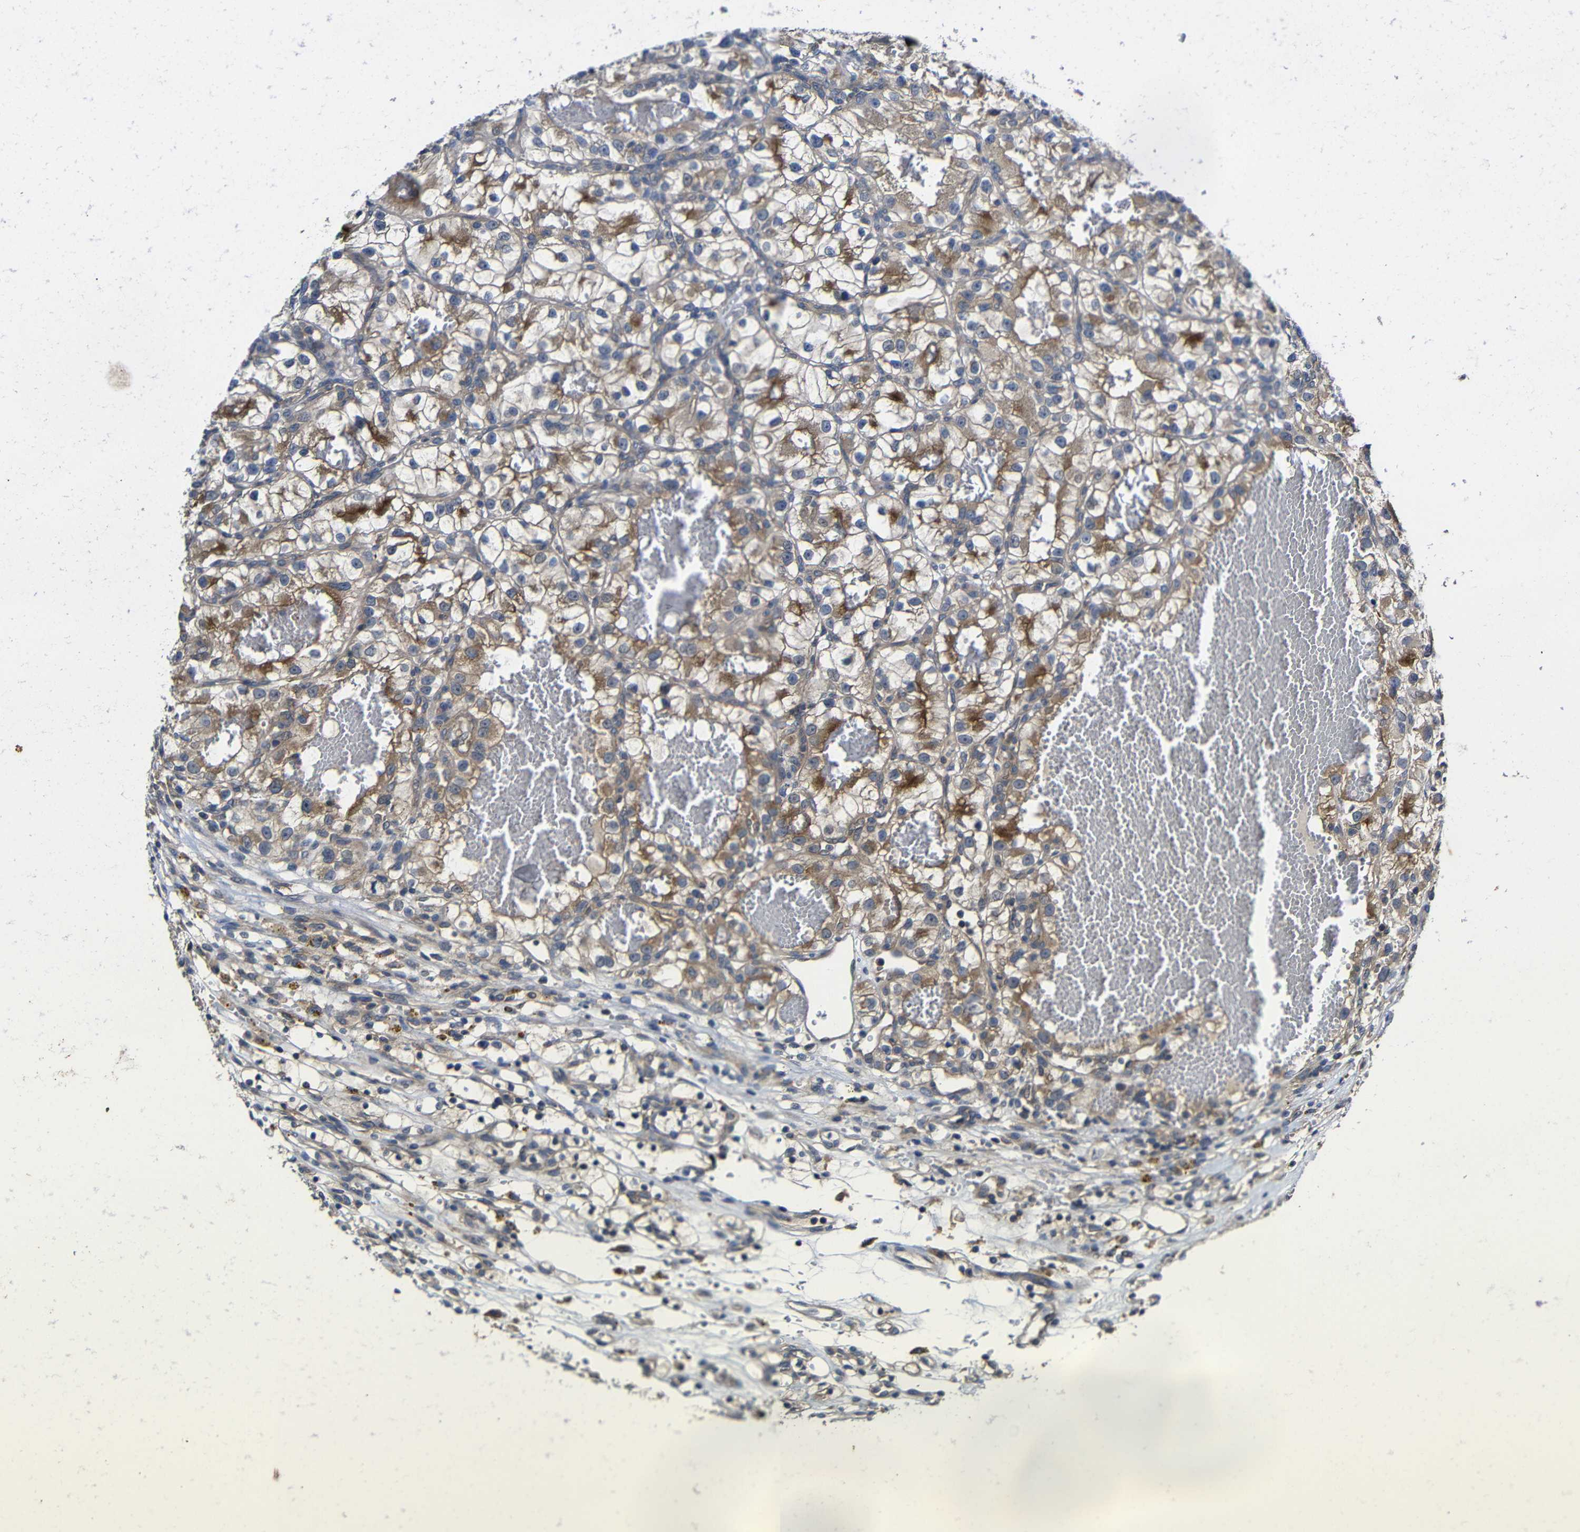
{"staining": {"intensity": "moderate", "quantity": ">75%", "location": "cytoplasmic/membranous"}, "tissue": "renal cancer", "cell_type": "Tumor cells", "image_type": "cancer", "snomed": [{"axis": "morphology", "description": "Adenocarcinoma, NOS"}, {"axis": "topography", "description": "Kidney"}], "caption": "This image displays immunohistochemistry staining of renal cancer, with medium moderate cytoplasmic/membranous positivity in about >75% of tumor cells.", "gene": "LPAR5", "patient": {"sex": "female", "age": 57}}